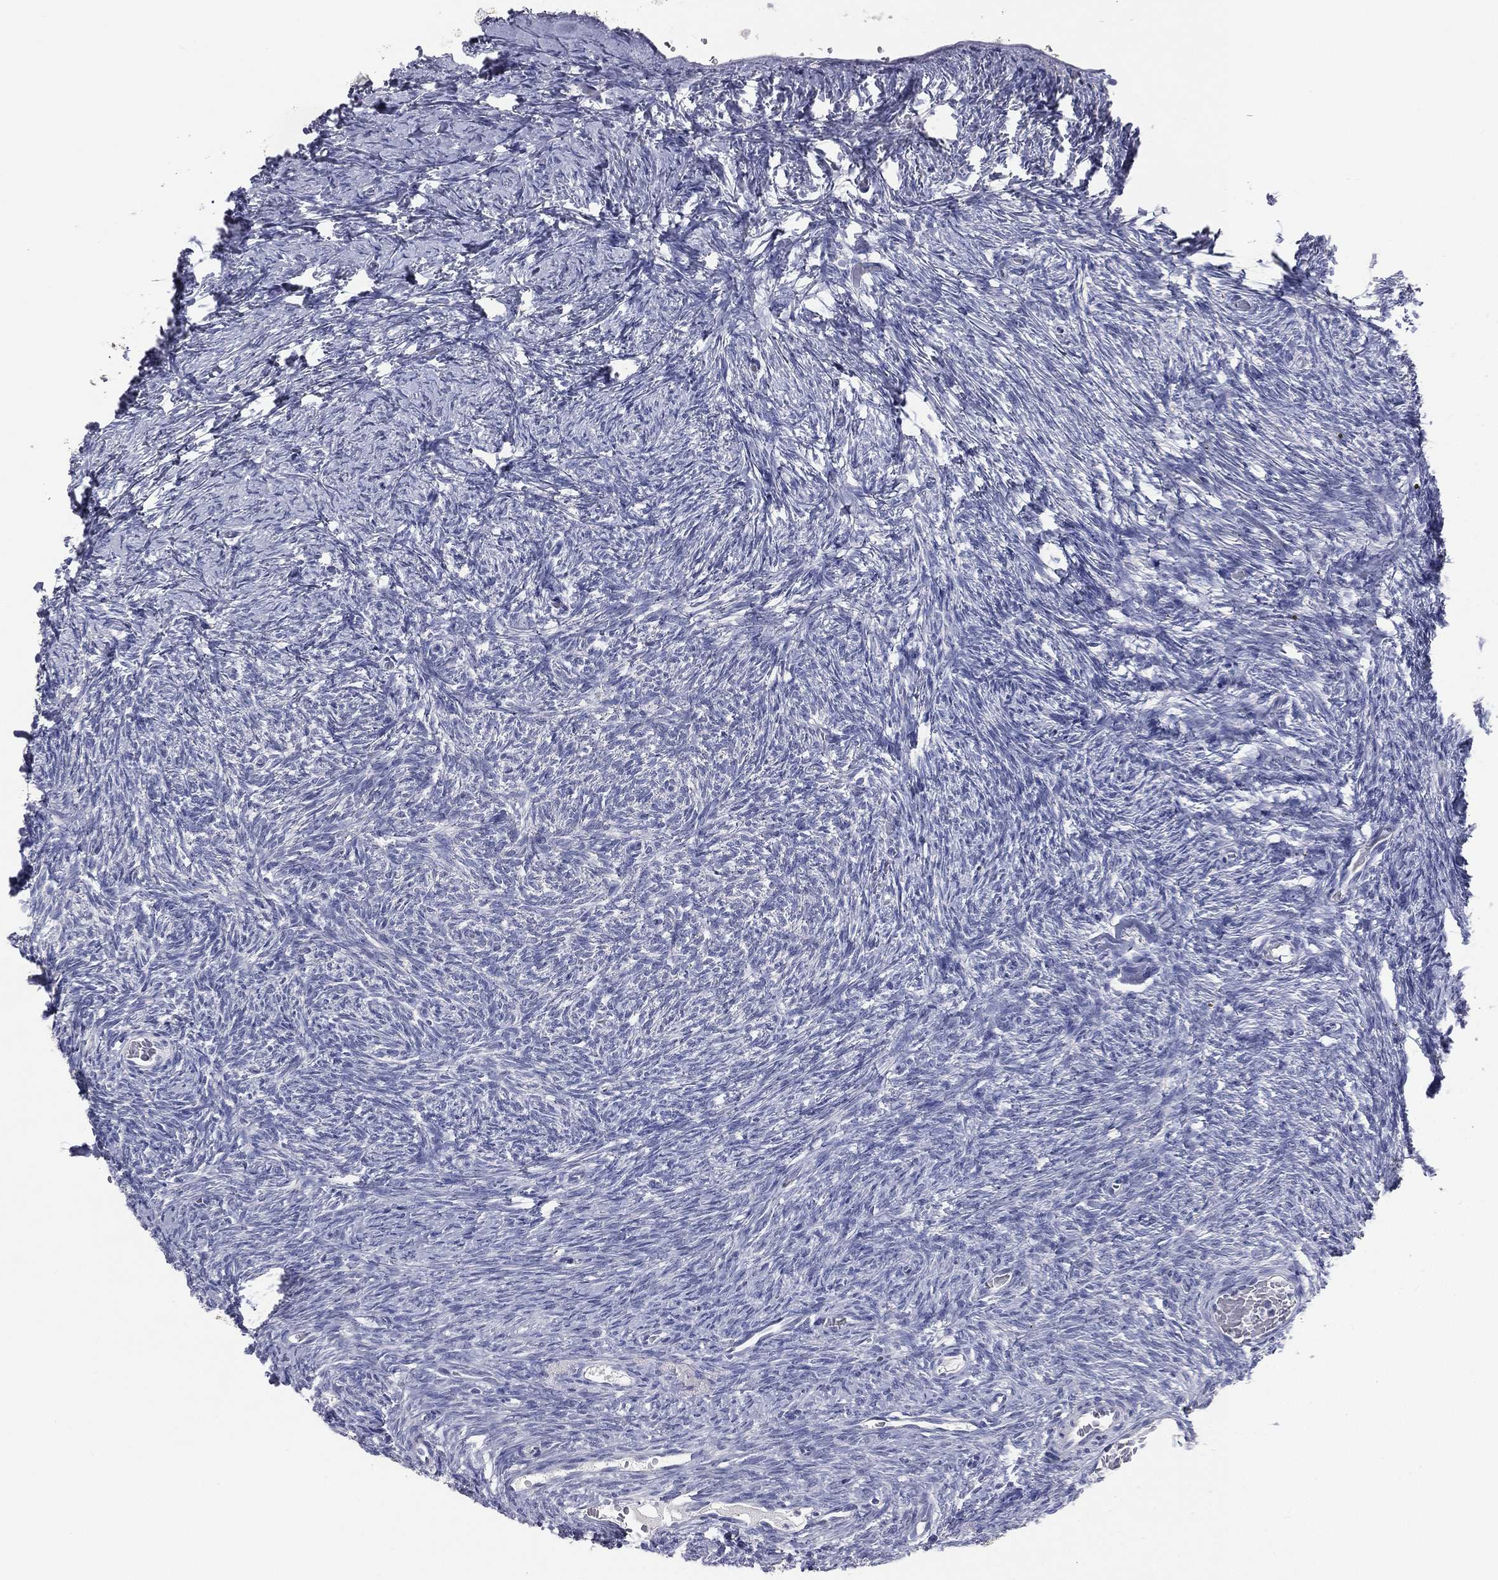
{"staining": {"intensity": "weak", "quantity": ">75%", "location": "cytoplasmic/membranous"}, "tissue": "ovary", "cell_type": "Follicle cells", "image_type": "normal", "snomed": [{"axis": "morphology", "description": "Normal tissue, NOS"}, {"axis": "topography", "description": "Ovary"}], "caption": "IHC histopathology image of benign ovary: ovary stained using immunohistochemistry (IHC) shows low levels of weak protein expression localized specifically in the cytoplasmic/membranous of follicle cells, appearing as a cytoplasmic/membranous brown color.", "gene": "STK31", "patient": {"sex": "female", "age": 39}}